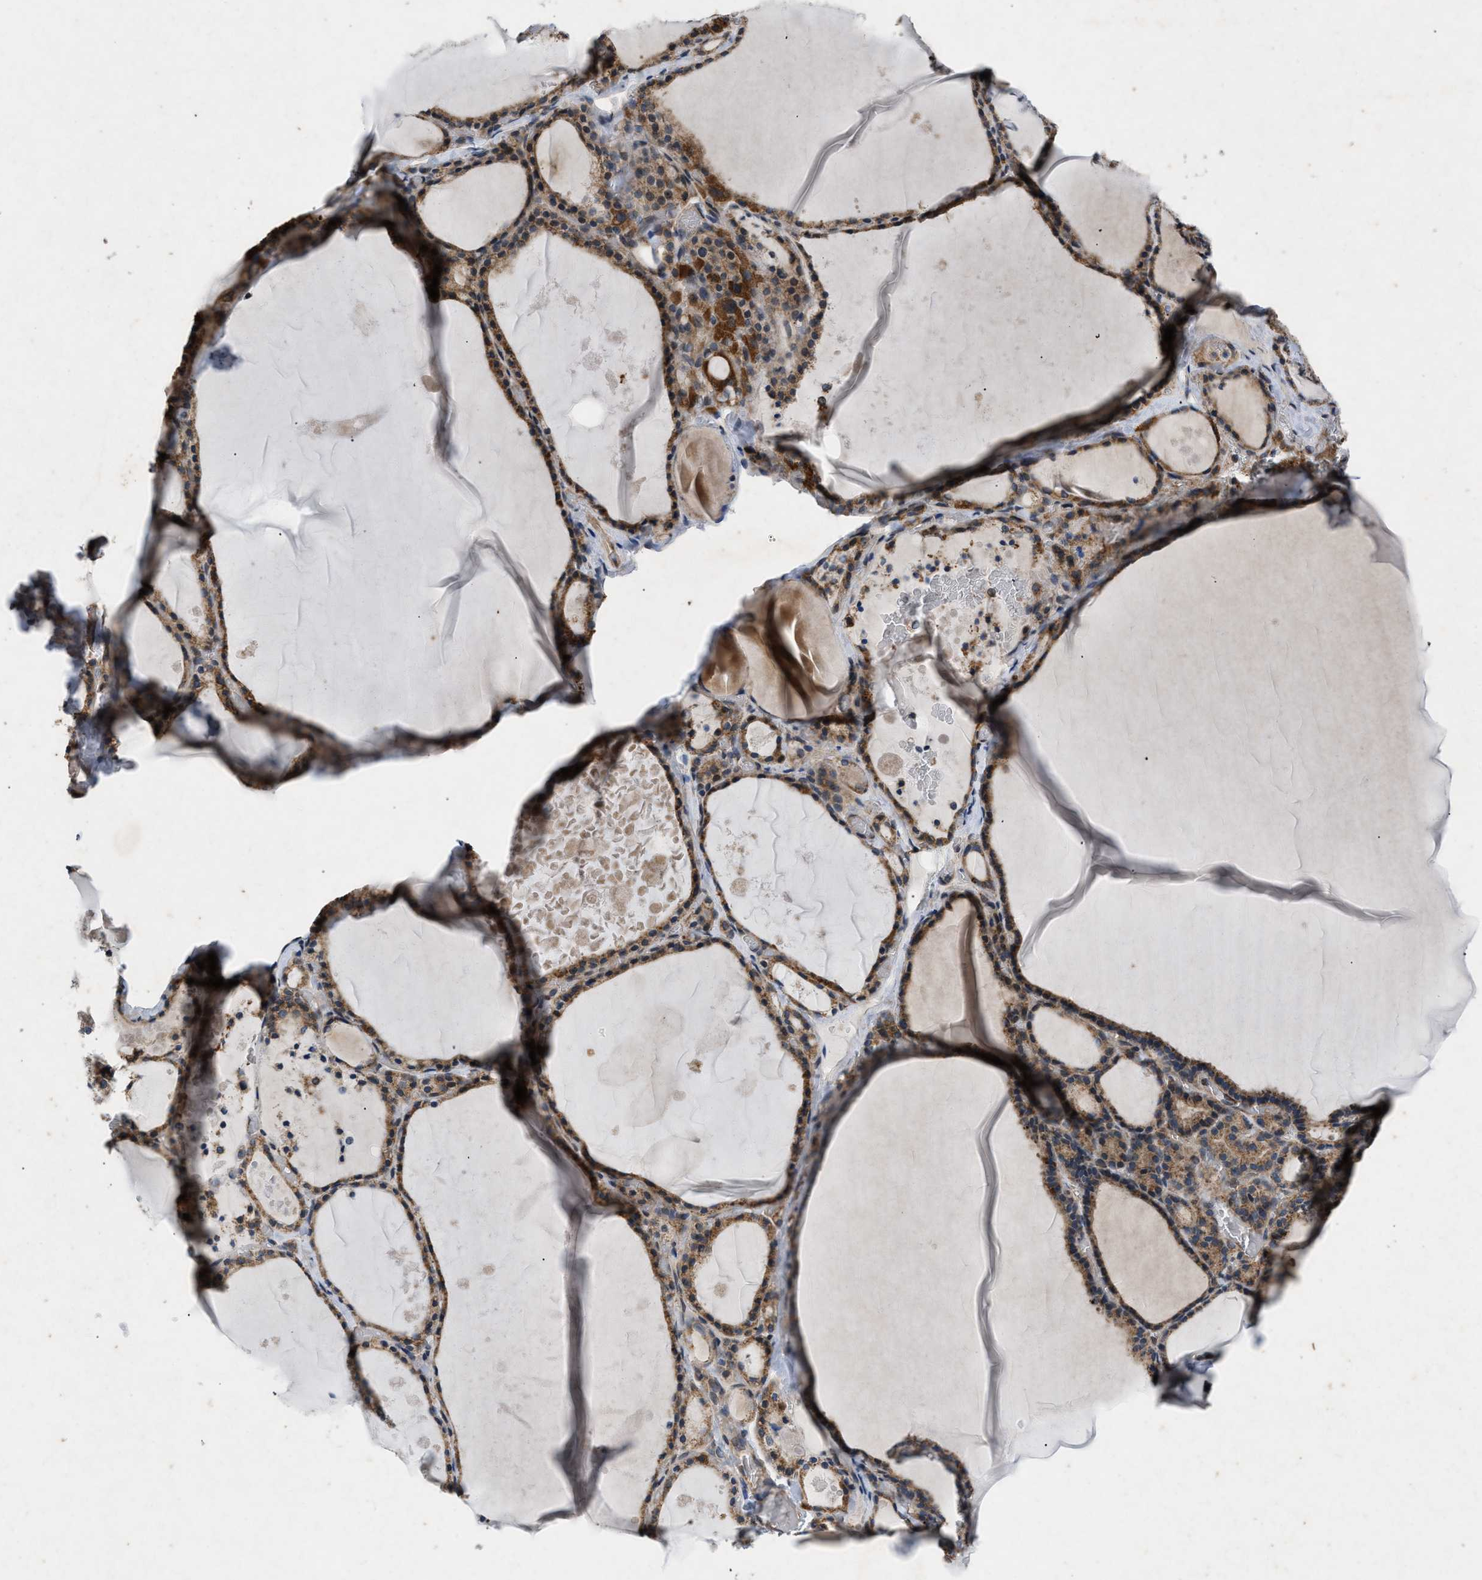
{"staining": {"intensity": "moderate", "quantity": ">75%", "location": "cytoplasmic/membranous"}, "tissue": "thyroid gland", "cell_type": "Glandular cells", "image_type": "normal", "snomed": [{"axis": "morphology", "description": "Normal tissue, NOS"}, {"axis": "topography", "description": "Thyroid gland"}], "caption": "Benign thyroid gland was stained to show a protein in brown. There is medium levels of moderate cytoplasmic/membranous positivity in about >75% of glandular cells.", "gene": "PRKG2", "patient": {"sex": "male", "age": 56}}